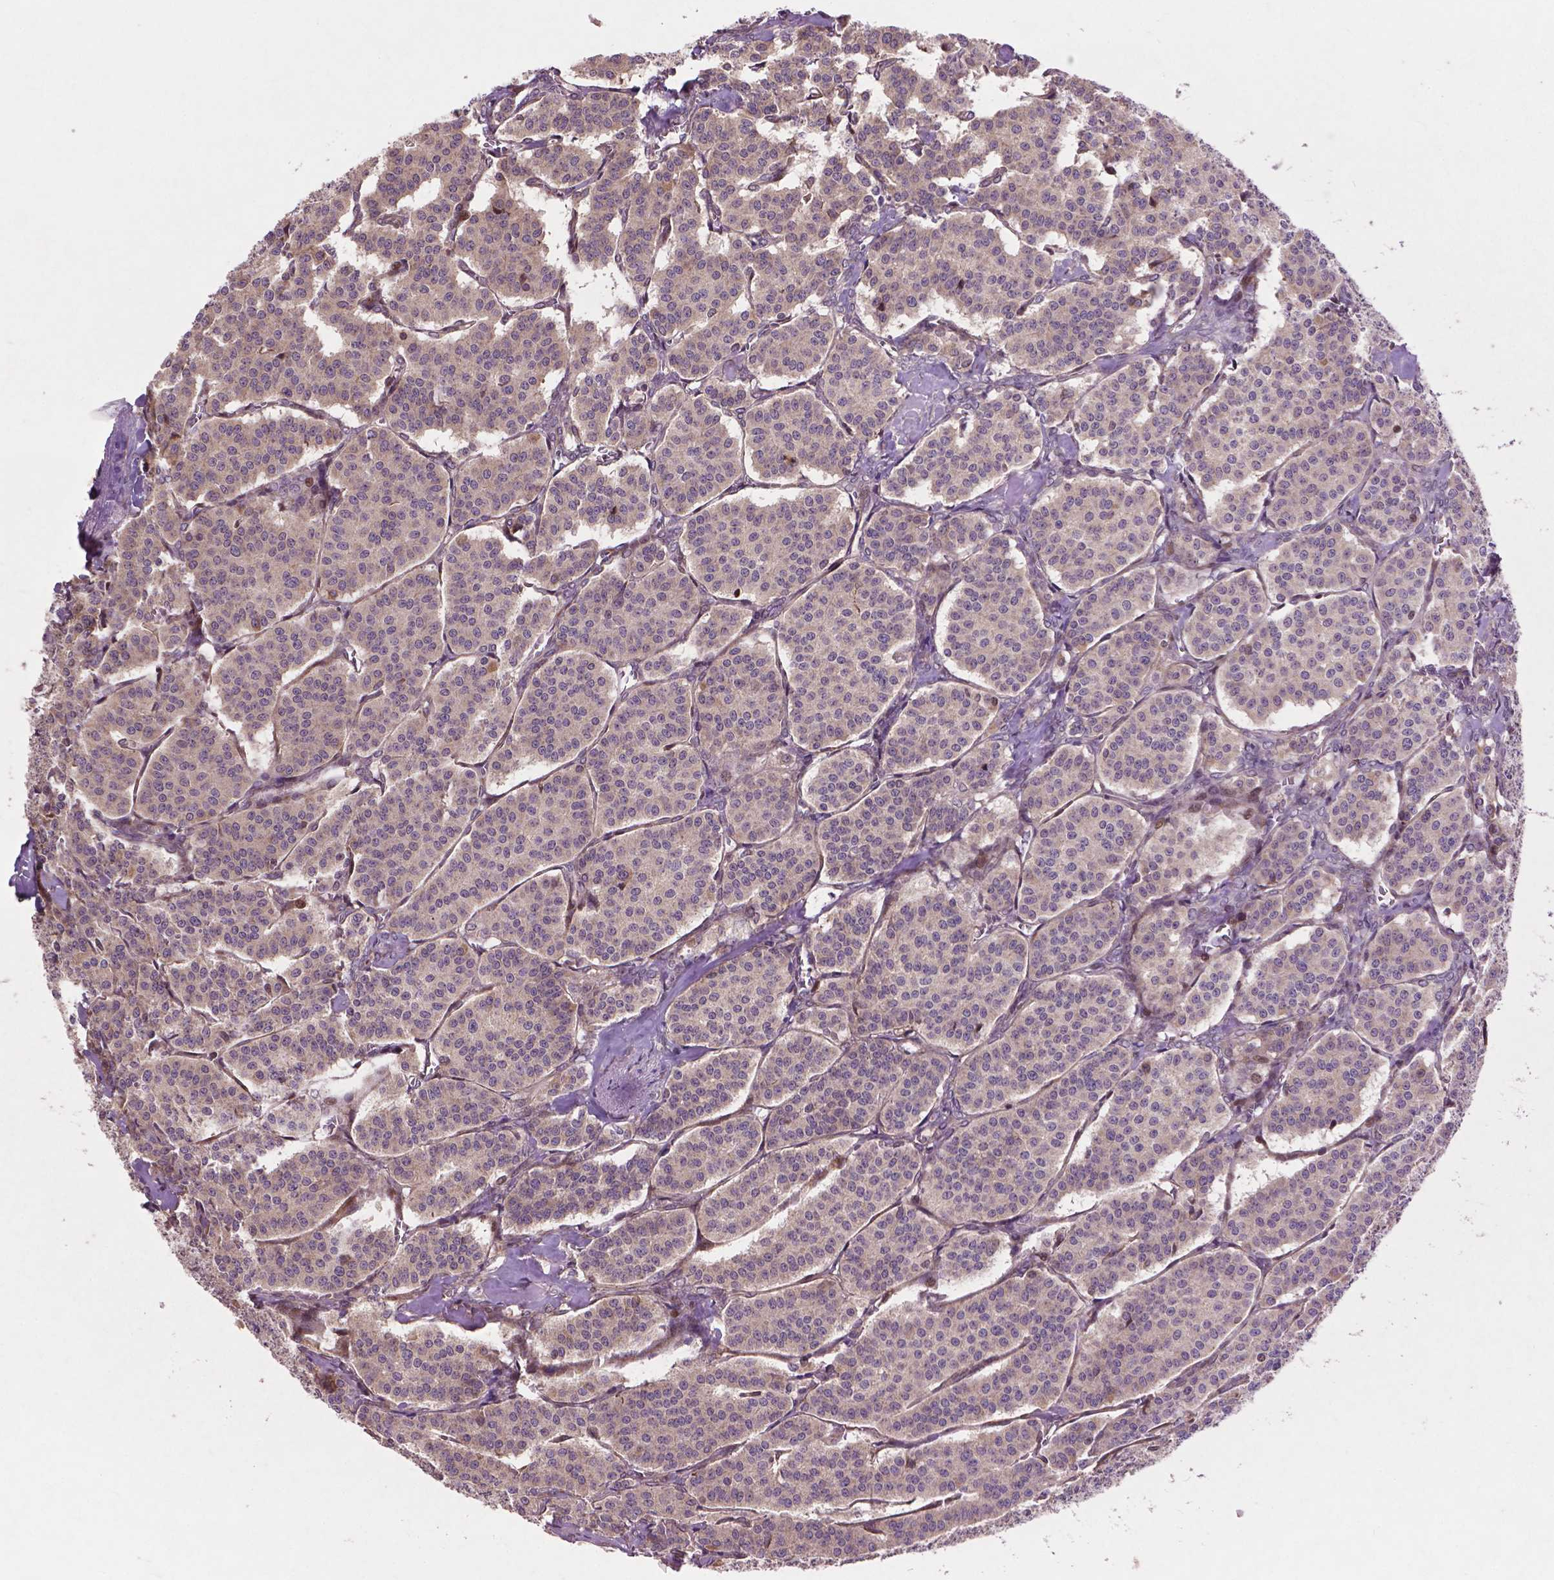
{"staining": {"intensity": "negative", "quantity": "none", "location": "none"}, "tissue": "carcinoid", "cell_type": "Tumor cells", "image_type": "cancer", "snomed": [{"axis": "morphology", "description": "Carcinoid, malignant, NOS"}, {"axis": "topography", "description": "Lung"}], "caption": "High power microscopy image of an IHC micrograph of carcinoid (malignant), revealing no significant positivity in tumor cells.", "gene": "B3GALNT2", "patient": {"sex": "female", "age": 46}}